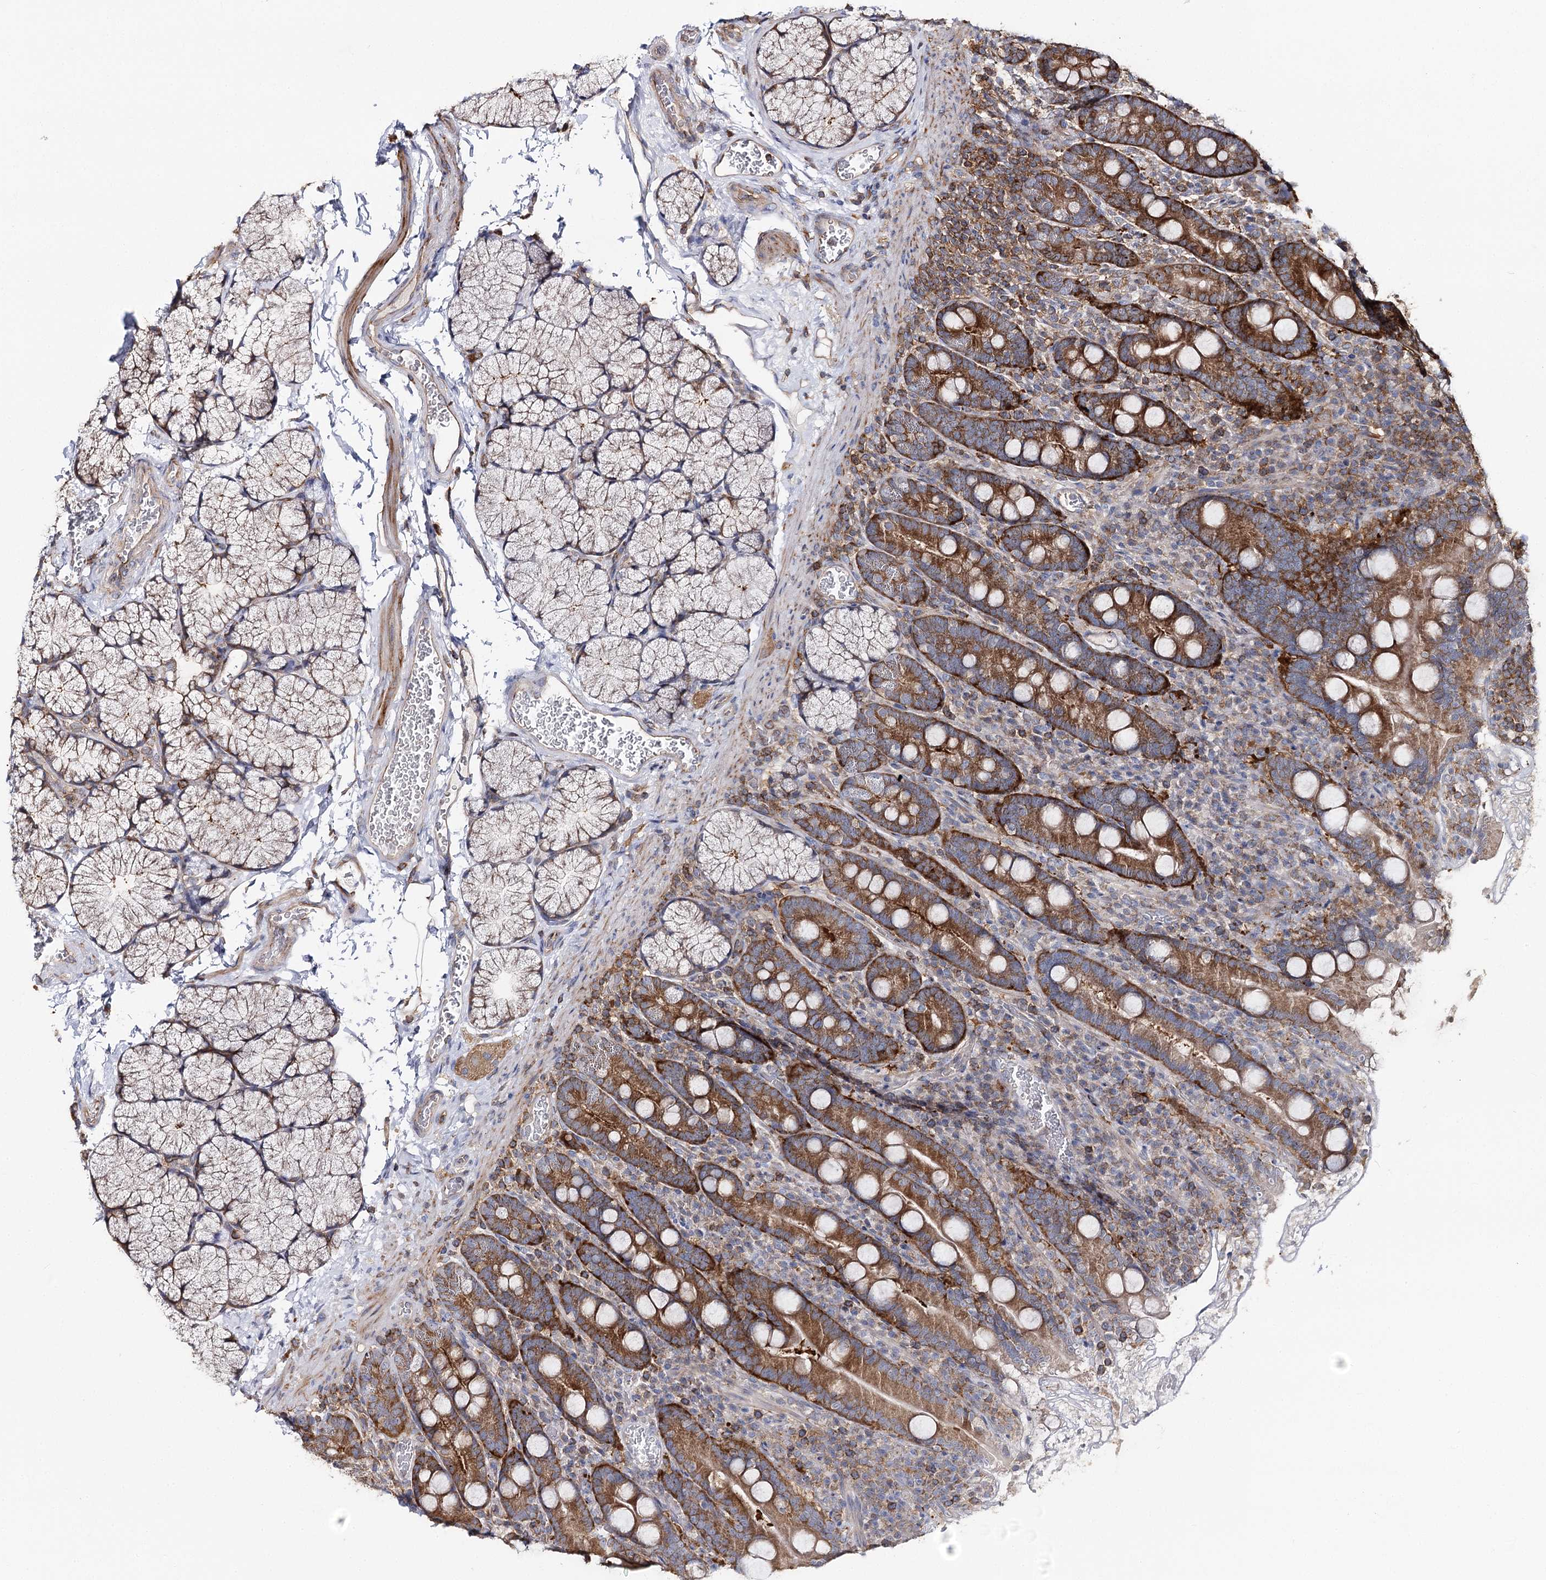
{"staining": {"intensity": "moderate", "quantity": ">75%", "location": "cytoplasmic/membranous"}, "tissue": "duodenum", "cell_type": "Glandular cells", "image_type": "normal", "snomed": [{"axis": "morphology", "description": "Normal tissue, NOS"}, {"axis": "topography", "description": "Duodenum"}], "caption": "Protein positivity by IHC reveals moderate cytoplasmic/membranous expression in approximately >75% of glandular cells in benign duodenum.", "gene": "SEC24B", "patient": {"sex": "male", "age": 35}}